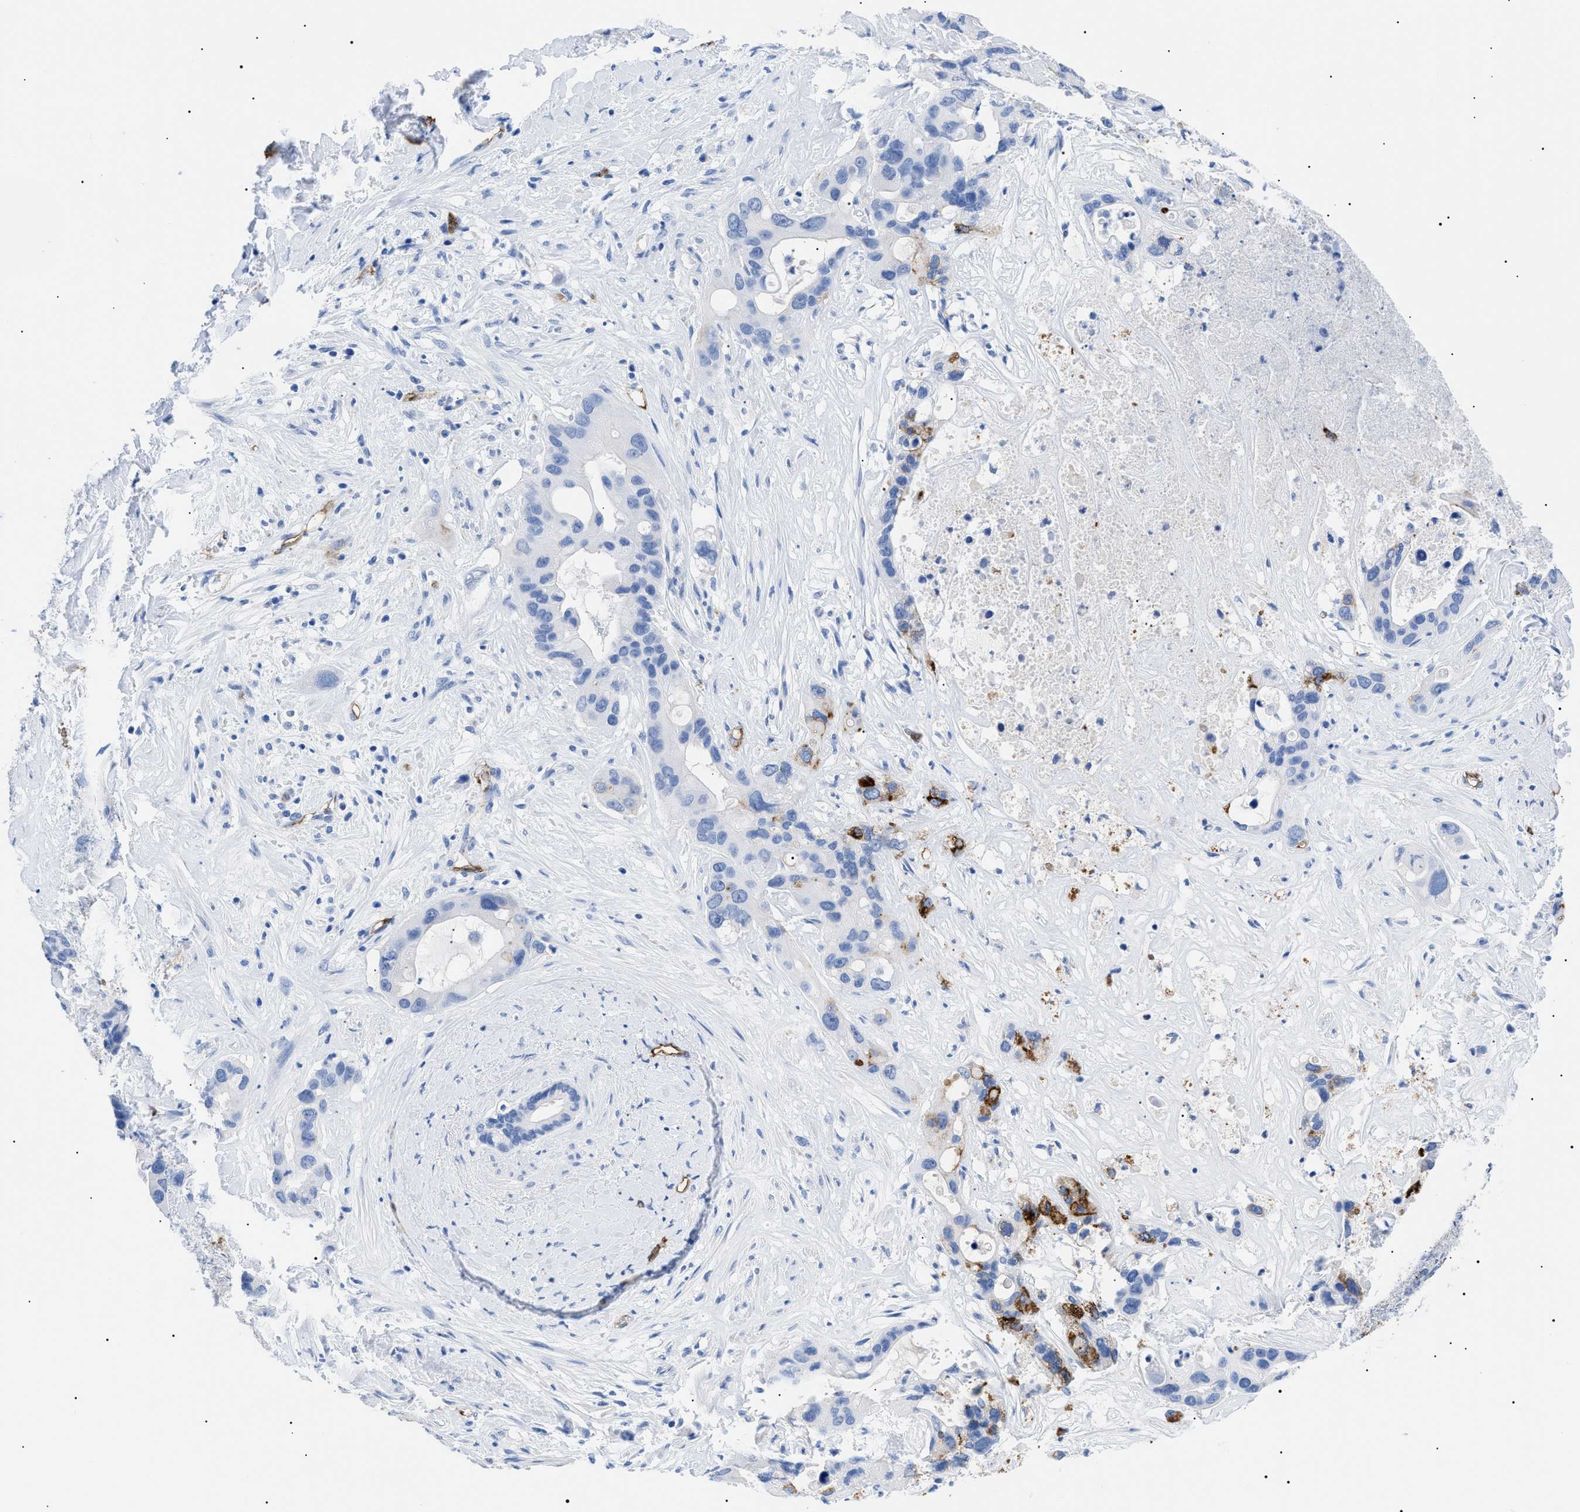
{"staining": {"intensity": "negative", "quantity": "none", "location": "none"}, "tissue": "liver cancer", "cell_type": "Tumor cells", "image_type": "cancer", "snomed": [{"axis": "morphology", "description": "Cholangiocarcinoma"}, {"axis": "topography", "description": "Liver"}], "caption": "This is a micrograph of IHC staining of liver cancer, which shows no staining in tumor cells. Nuclei are stained in blue.", "gene": "PODXL", "patient": {"sex": "female", "age": 65}}